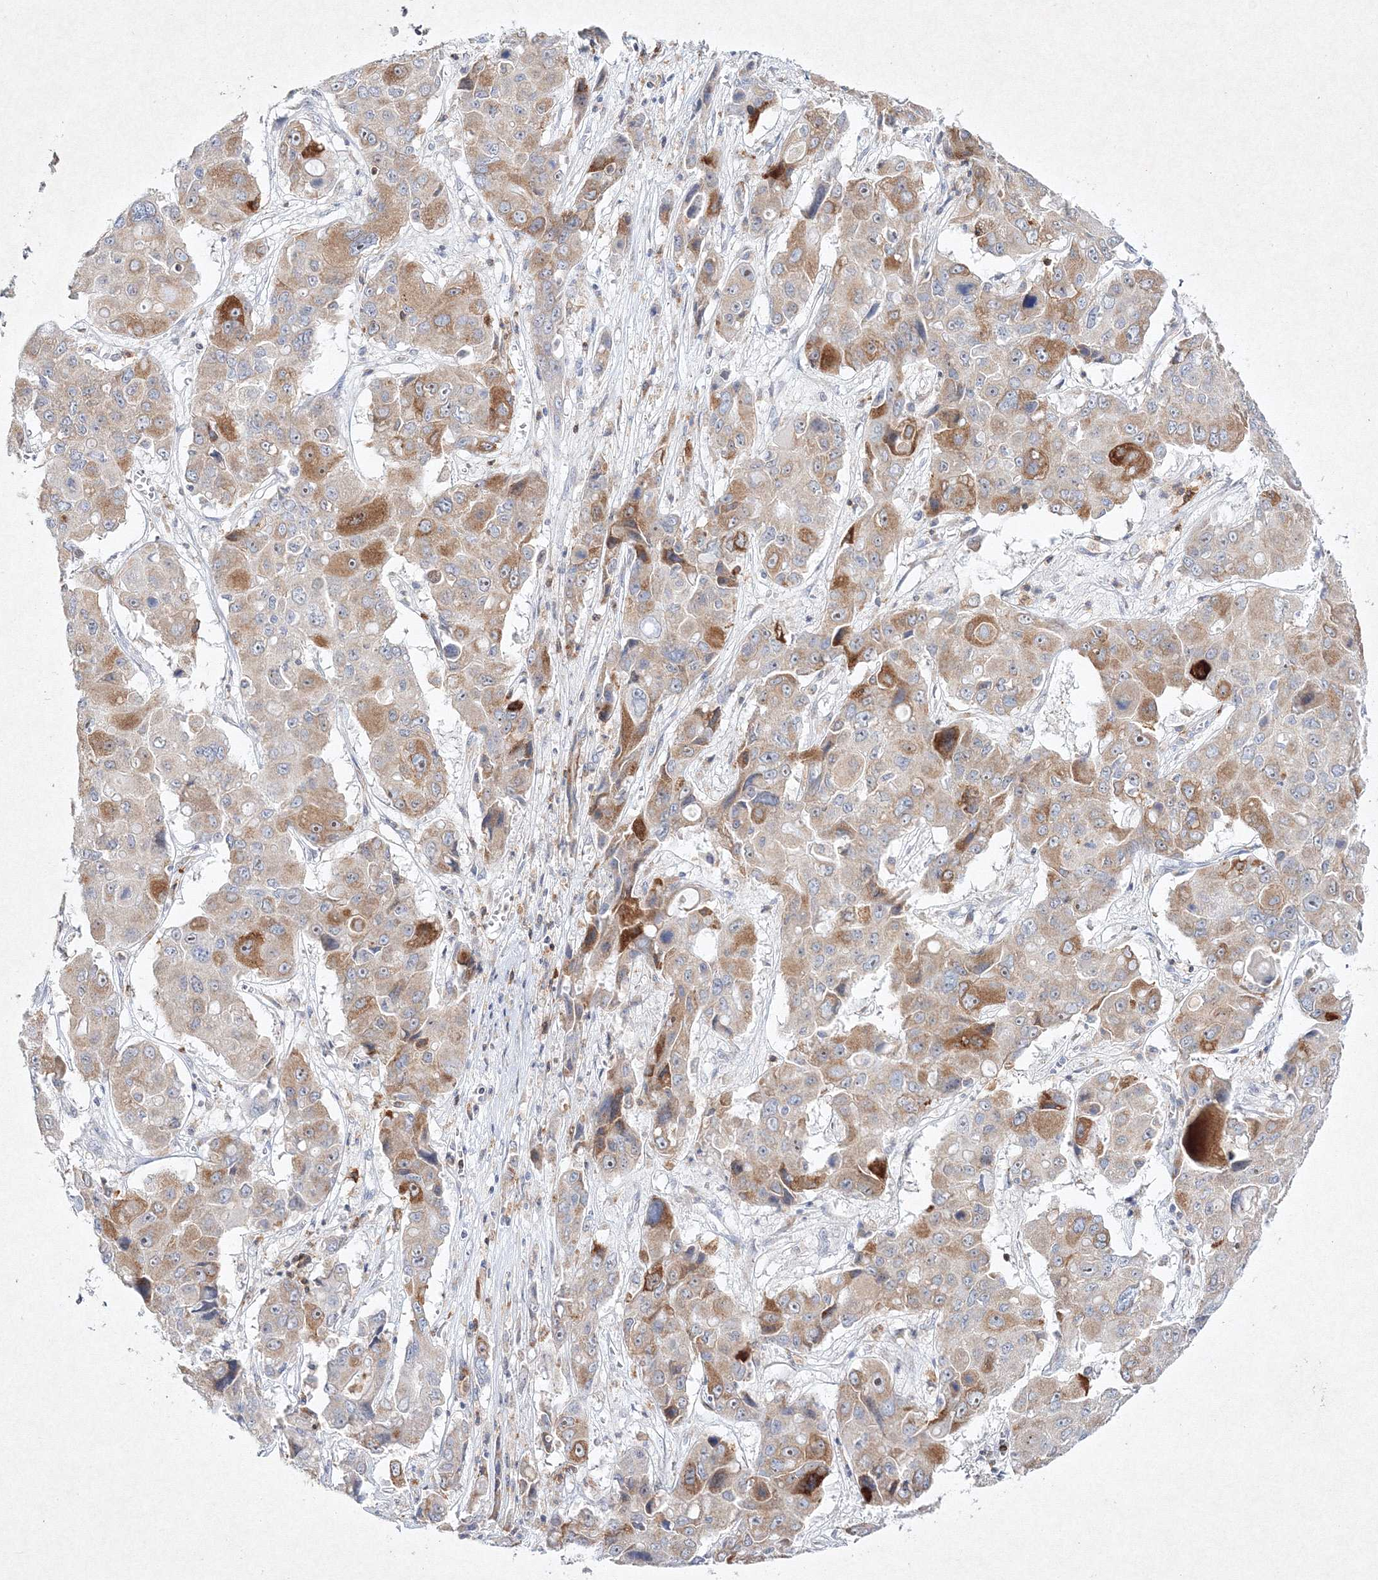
{"staining": {"intensity": "moderate", "quantity": "<25%", "location": "cytoplasmic/membranous"}, "tissue": "liver cancer", "cell_type": "Tumor cells", "image_type": "cancer", "snomed": [{"axis": "morphology", "description": "Cholangiocarcinoma"}, {"axis": "topography", "description": "Liver"}], "caption": "The image demonstrates immunohistochemical staining of liver cholangiocarcinoma. There is moderate cytoplasmic/membranous expression is appreciated in approximately <25% of tumor cells.", "gene": "HCST", "patient": {"sex": "male", "age": 67}}